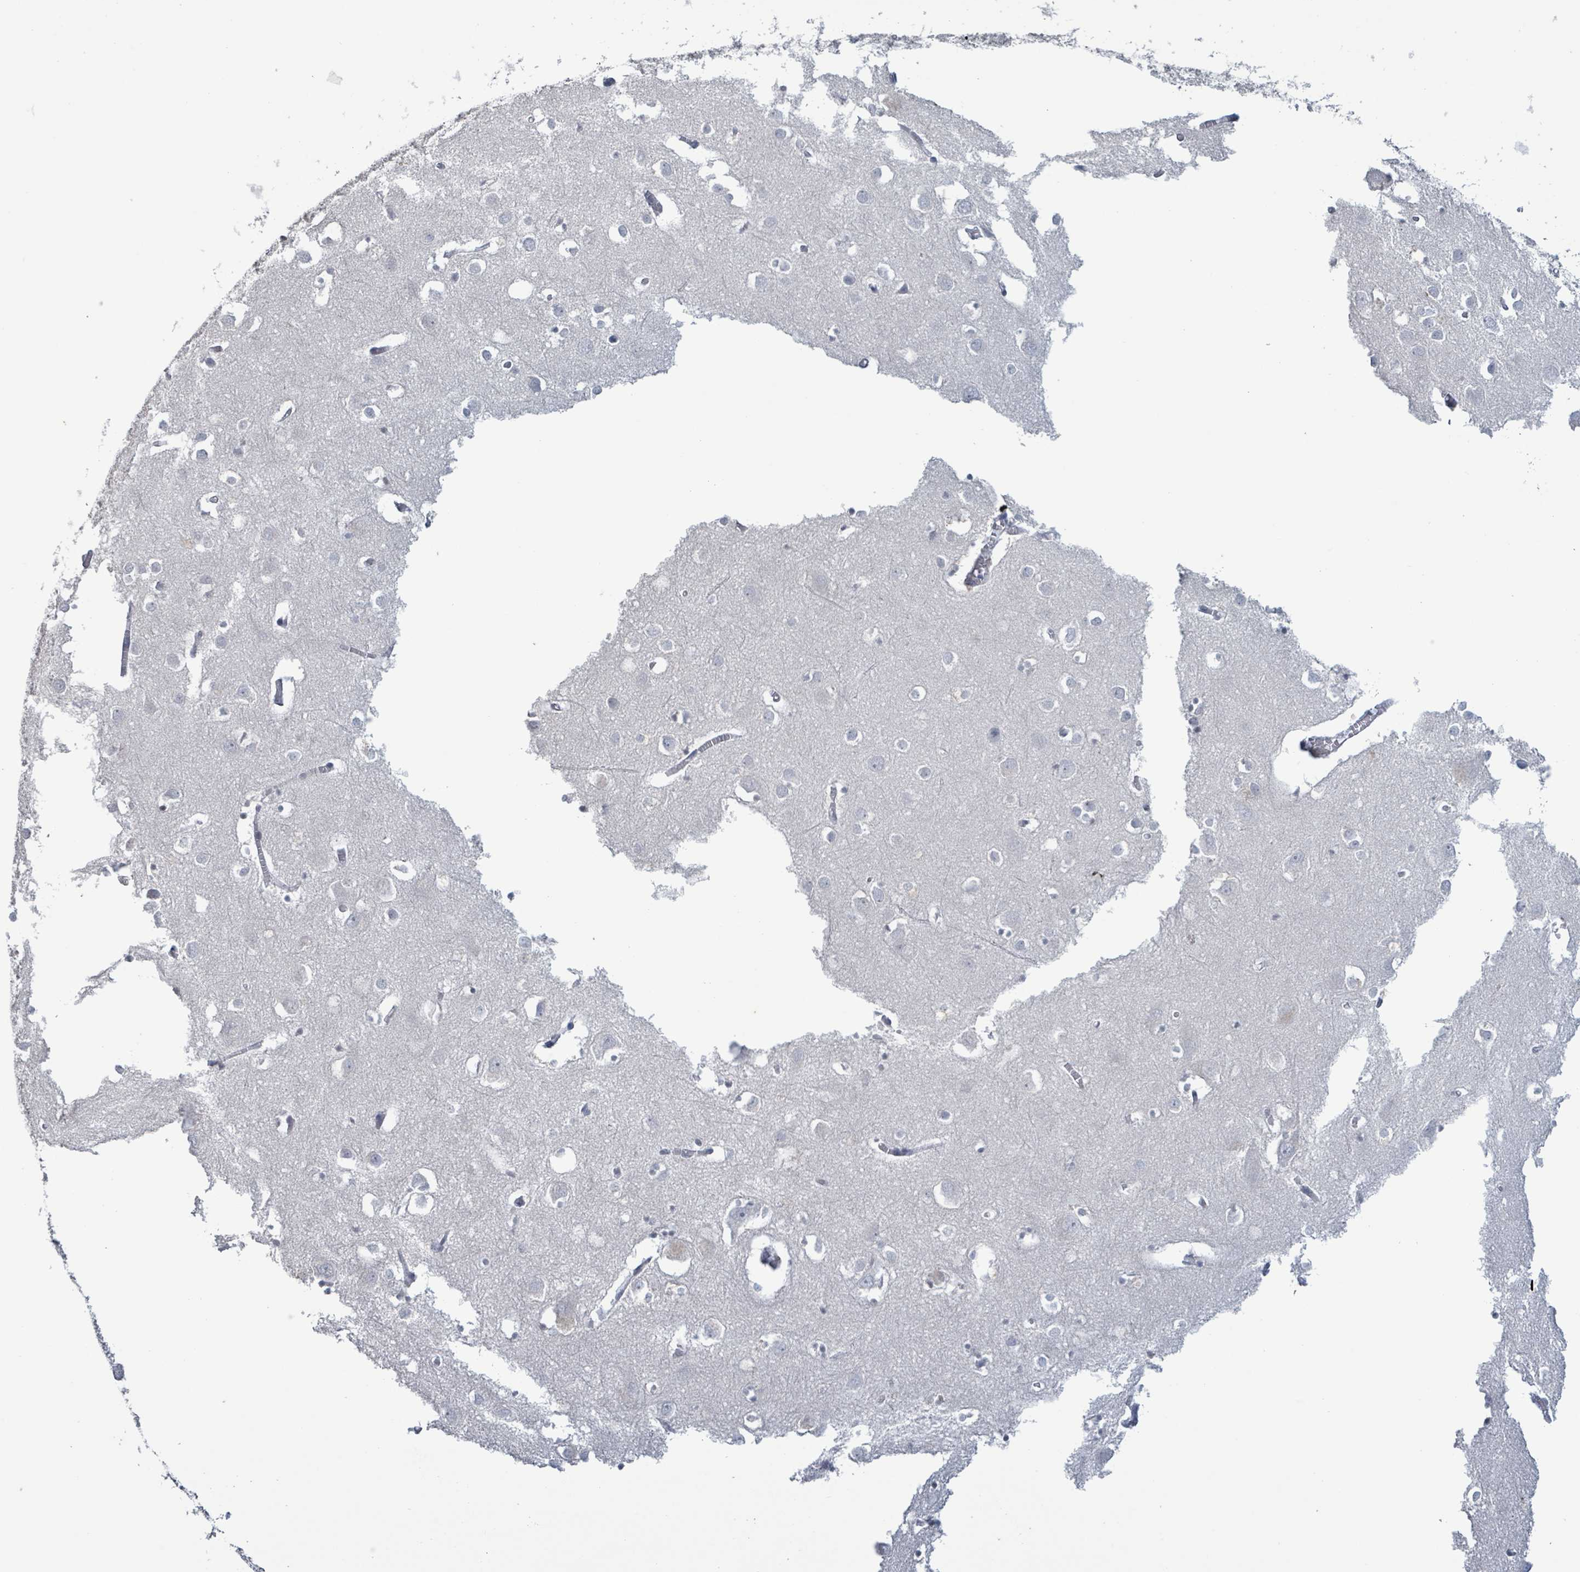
{"staining": {"intensity": "negative", "quantity": "none", "location": "none"}, "tissue": "cerebral cortex", "cell_type": "Endothelial cells", "image_type": "normal", "snomed": [{"axis": "morphology", "description": "Normal tissue, NOS"}, {"axis": "topography", "description": "Cerebral cortex"}], "caption": "Immunohistochemistry micrograph of unremarkable cerebral cortex stained for a protein (brown), which displays no staining in endothelial cells.", "gene": "CA9", "patient": {"sex": "male", "age": 70}}